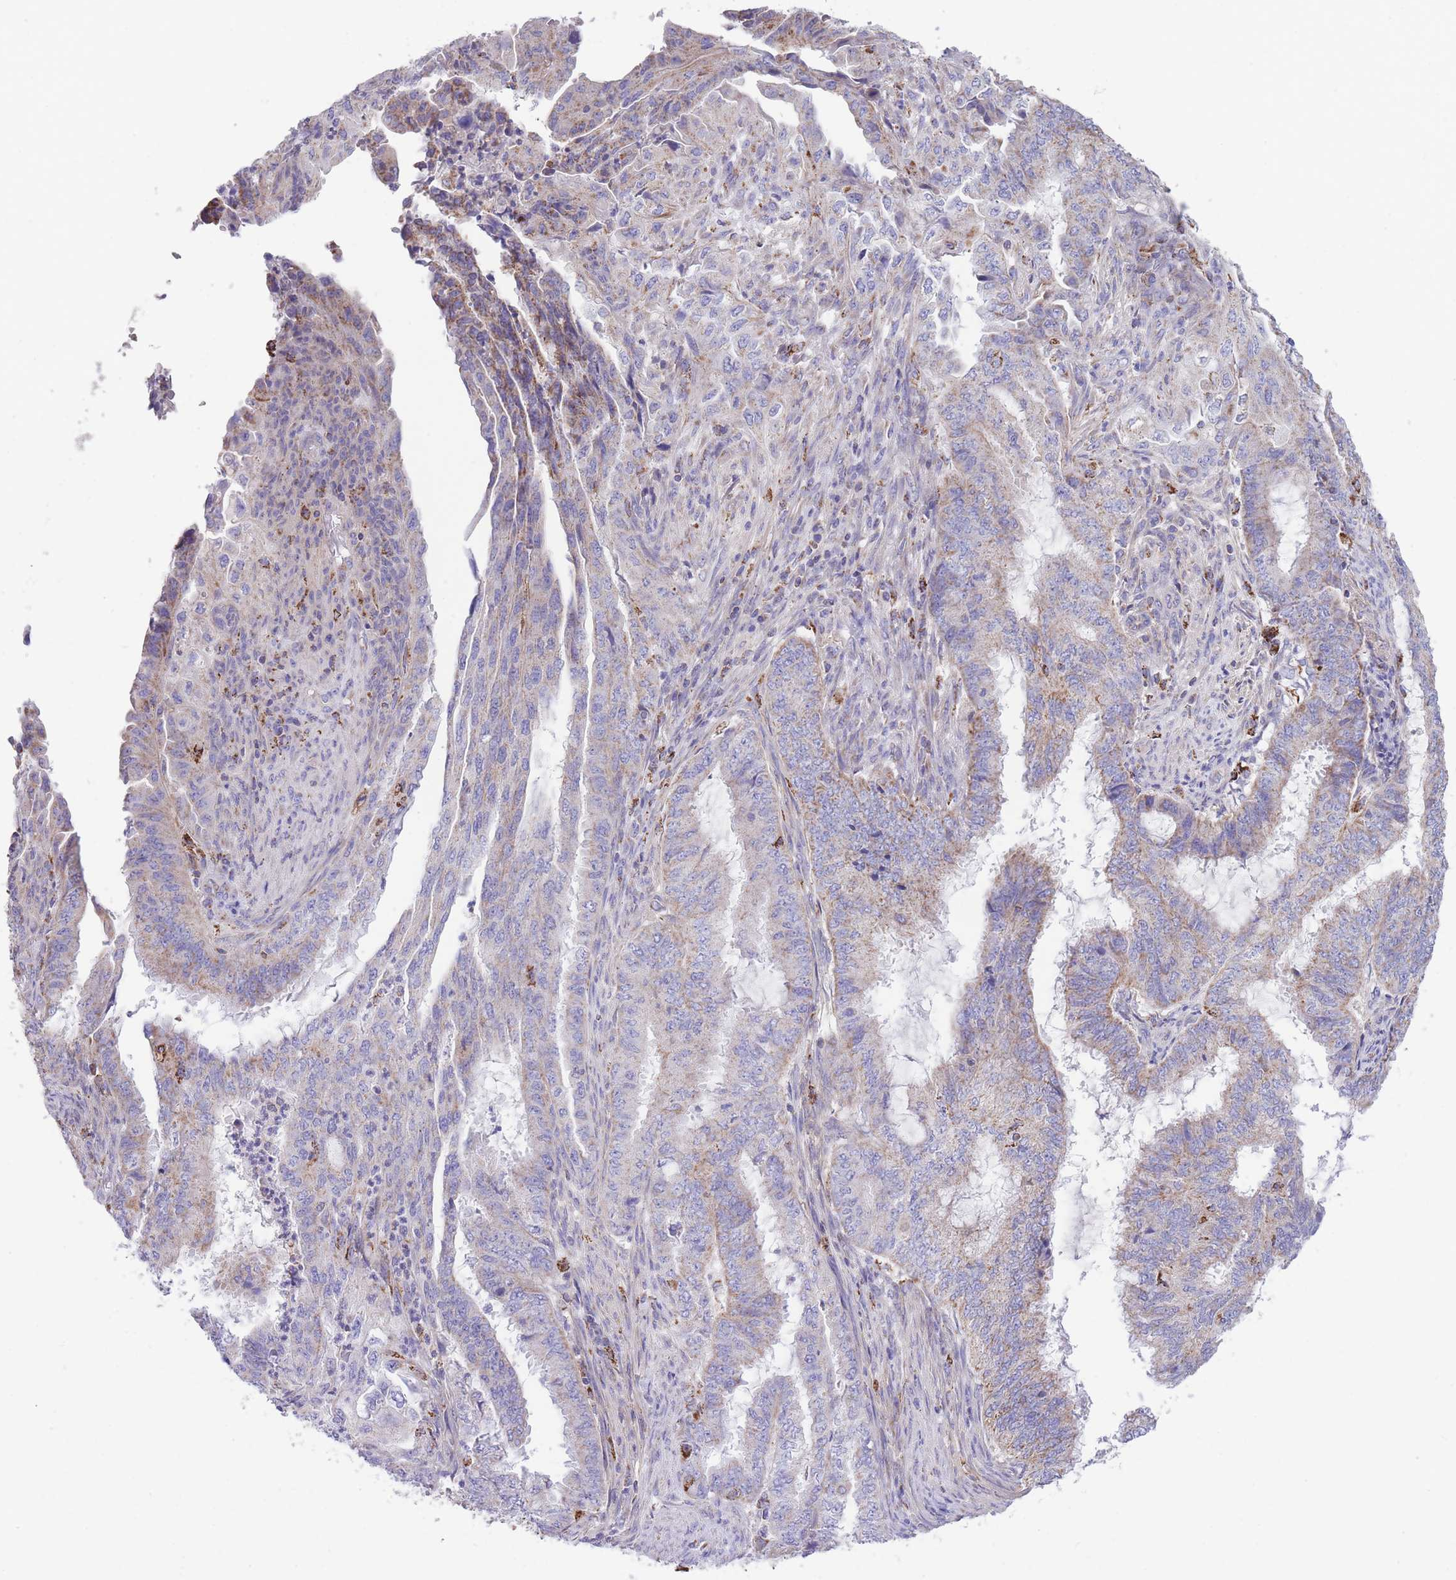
{"staining": {"intensity": "moderate", "quantity": "25%-75%", "location": "cytoplasmic/membranous"}, "tissue": "endometrial cancer", "cell_type": "Tumor cells", "image_type": "cancer", "snomed": [{"axis": "morphology", "description": "Adenocarcinoma, NOS"}, {"axis": "topography", "description": "Endometrium"}], "caption": "A high-resolution micrograph shows immunohistochemistry (IHC) staining of endometrial cancer, which reveals moderate cytoplasmic/membranous expression in about 25%-75% of tumor cells.", "gene": "ST3GAL3", "patient": {"sex": "female", "age": 51}}